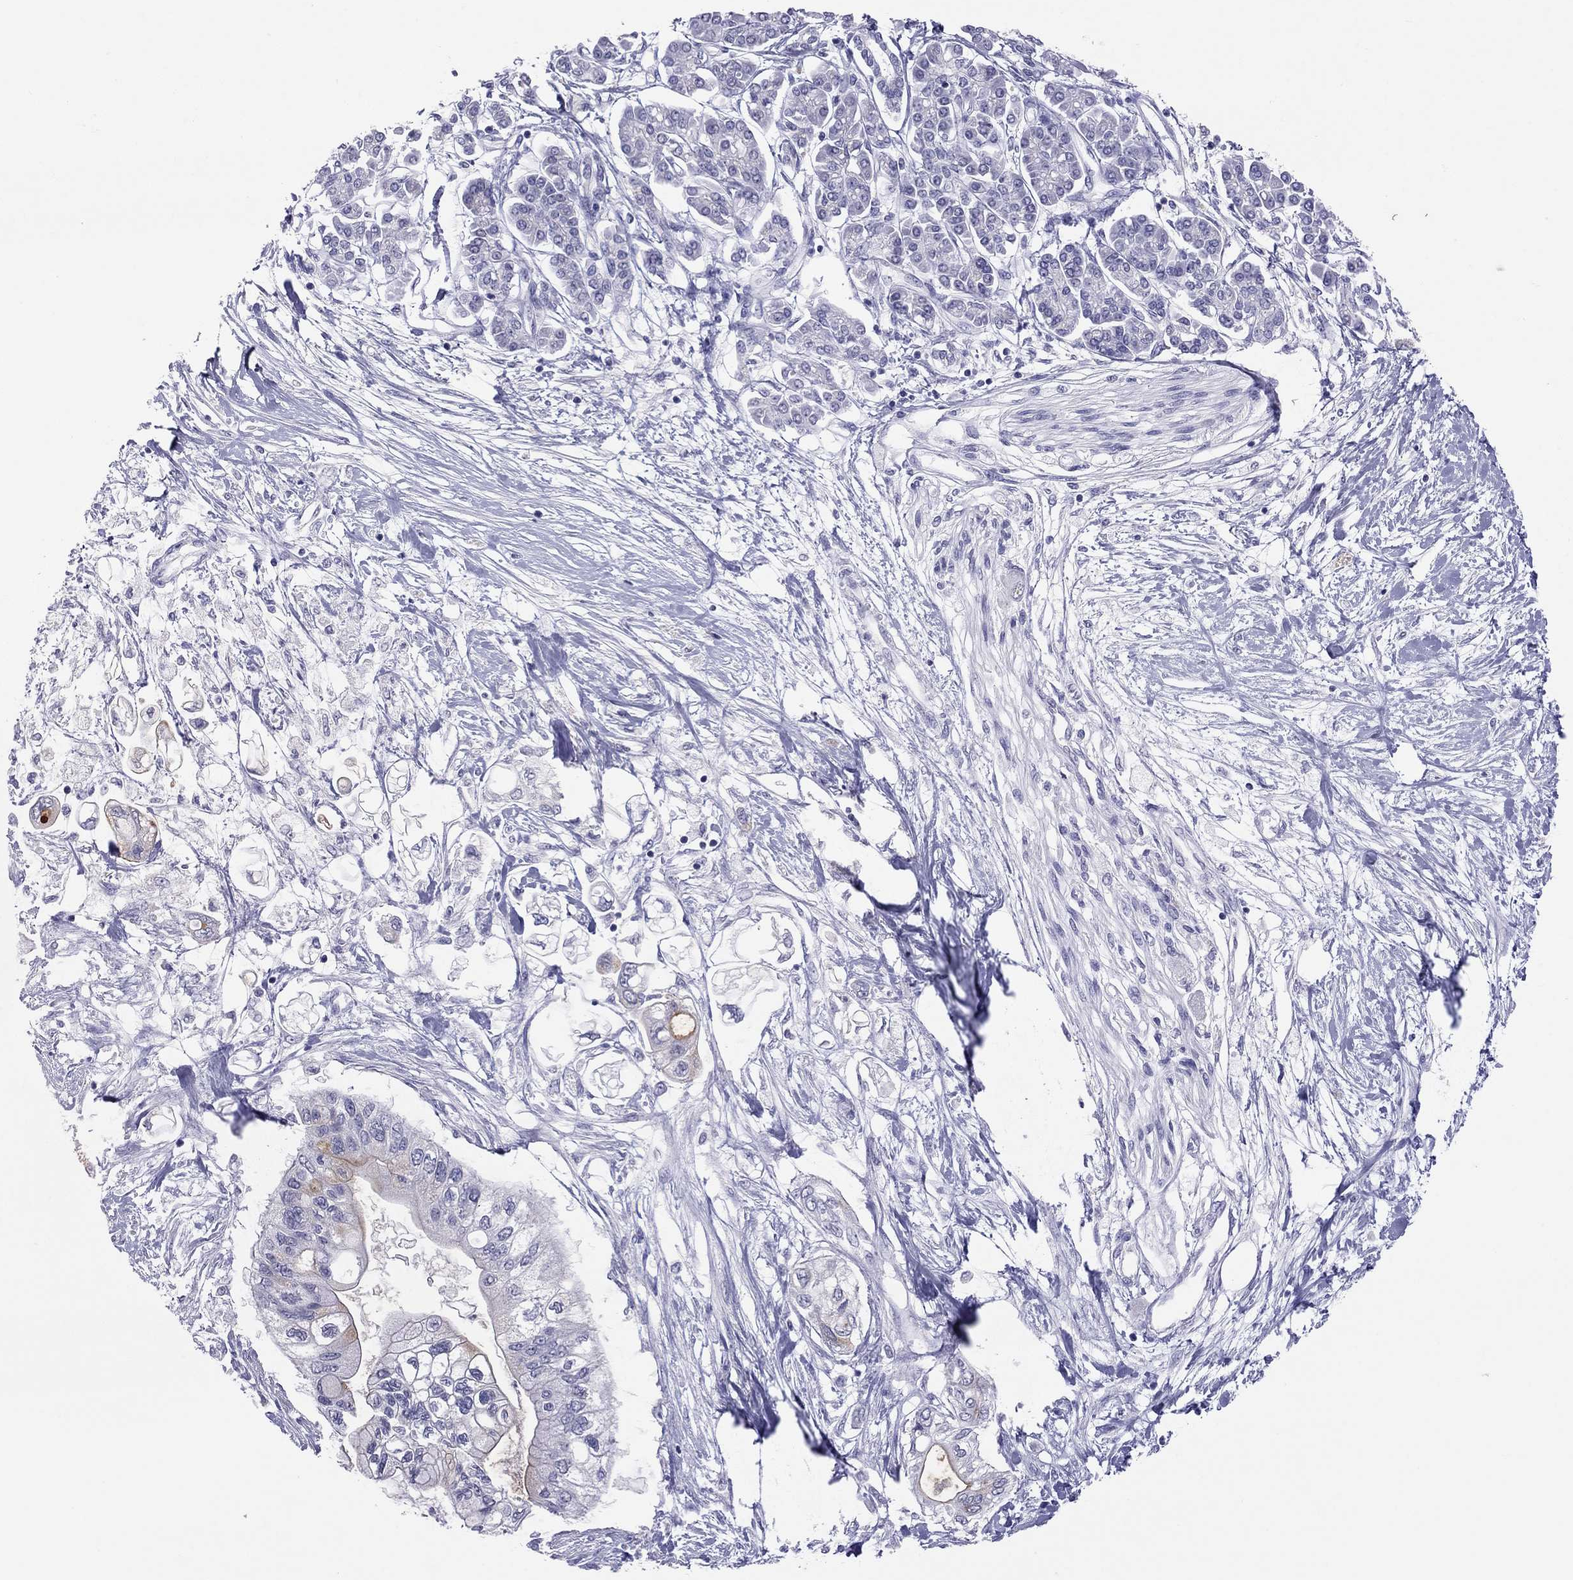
{"staining": {"intensity": "moderate", "quantity": "<25%", "location": "cytoplasmic/membranous"}, "tissue": "pancreatic cancer", "cell_type": "Tumor cells", "image_type": "cancer", "snomed": [{"axis": "morphology", "description": "Adenocarcinoma, NOS"}, {"axis": "topography", "description": "Pancreas"}], "caption": "A histopathology image of human adenocarcinoma (pancreatic) stained for a protein shows moderate cytoplasmic/membranous brown staining in tumor cells.", "gene": "MUC16", "patient": {"sex": "female", "age": 77}}